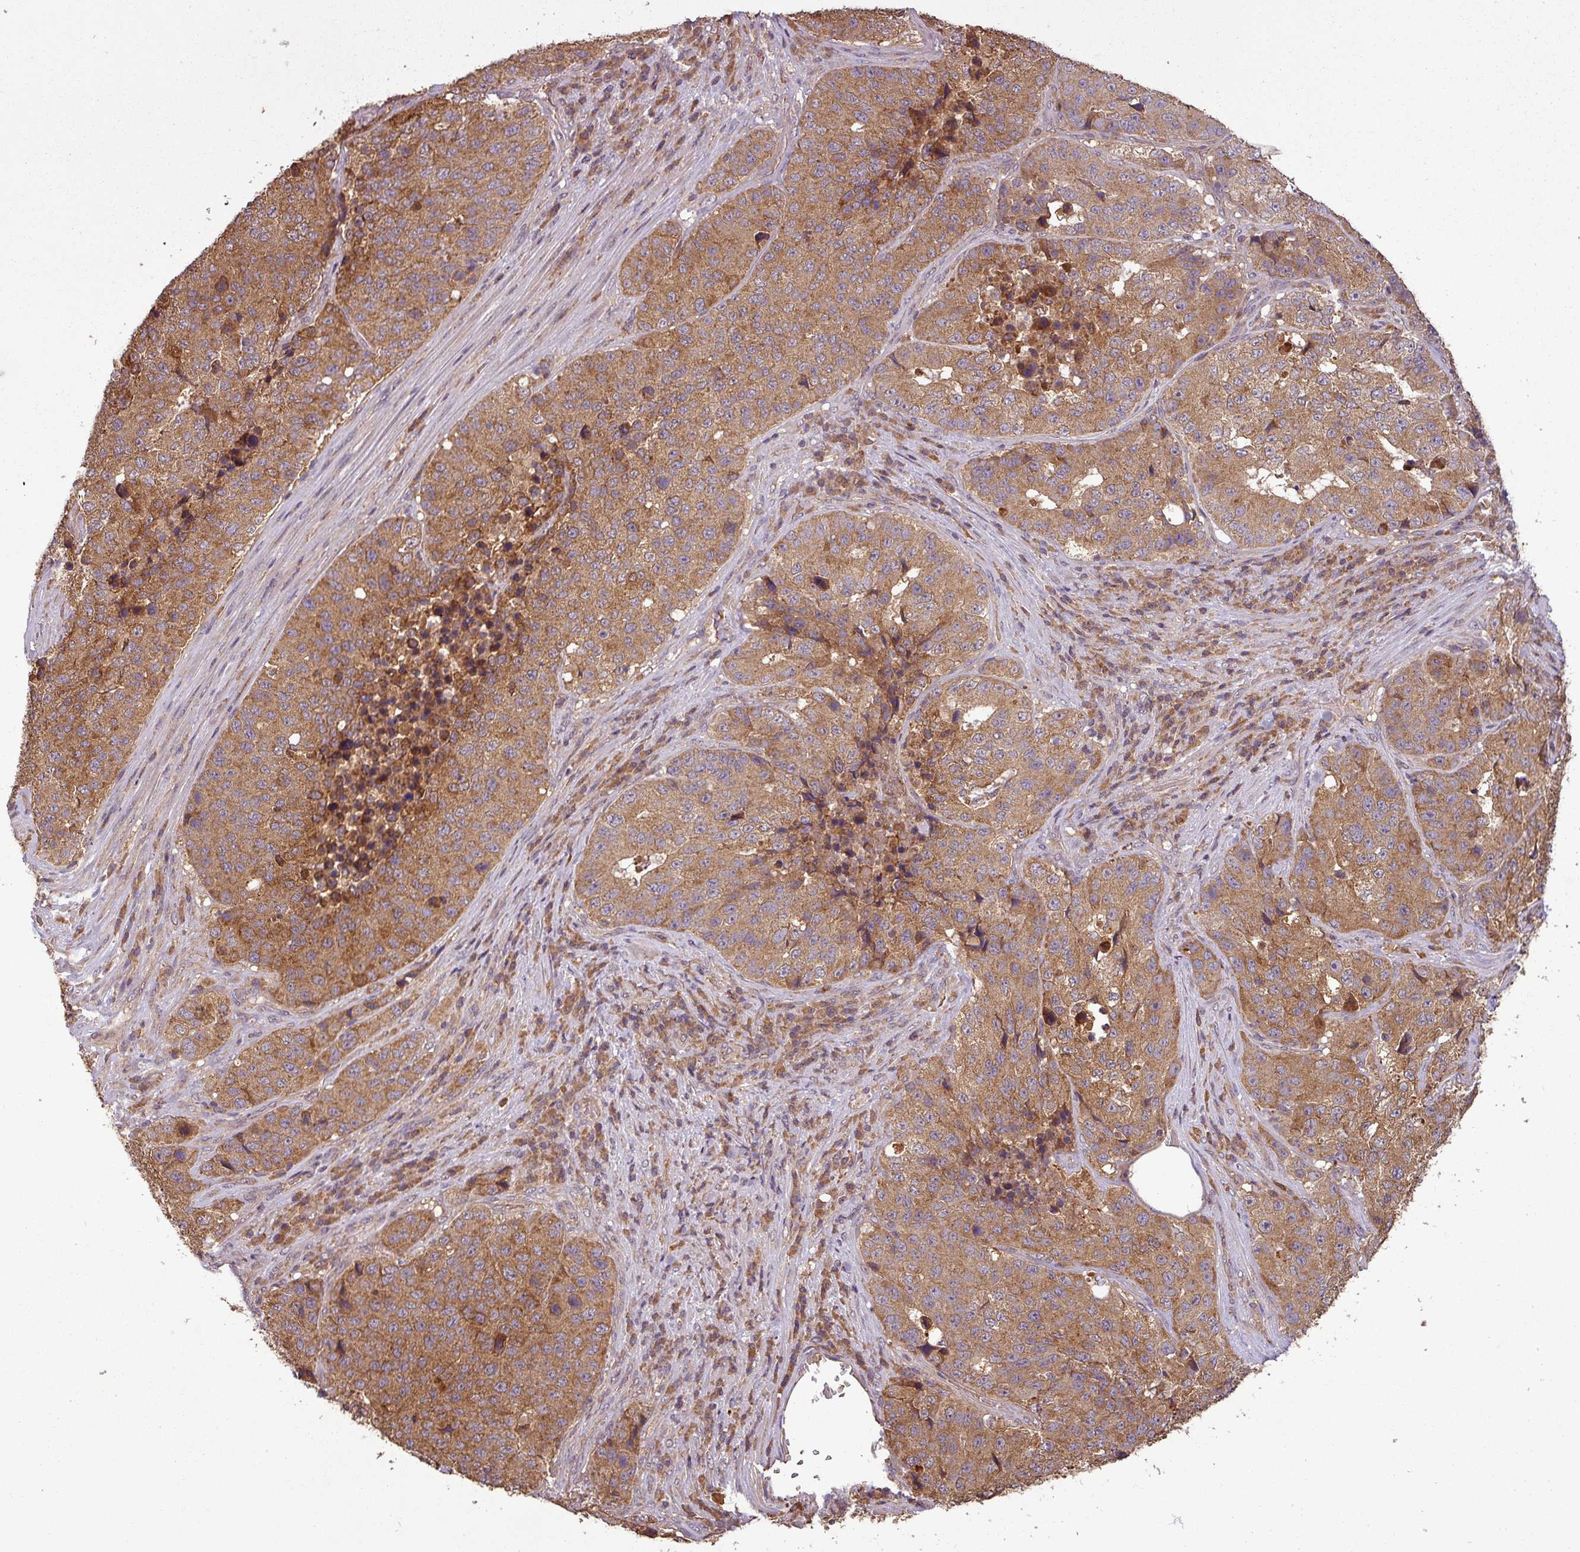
{"staining": {"intensity": "moderate", "quantity": ">75%", "location": "cytoplasmic/membranous"}, "tissue": "stomach cancer", "cell_type": "Tumor cells", "image_type": "cancer", "snomed": [{"axis": "morphology", "description": "Adenocarcinoma, NOS"}, {"axis": "topography", "description": "Stomach"}], "caption": "Stomach cancer stained for a protein (brown) demonstrates moderate cytoplasmic/membranous positive staining in approximately >75% of tumor cells.", "gene": "NT5C3A", "patient": {"sex": "male", "age": 71}}